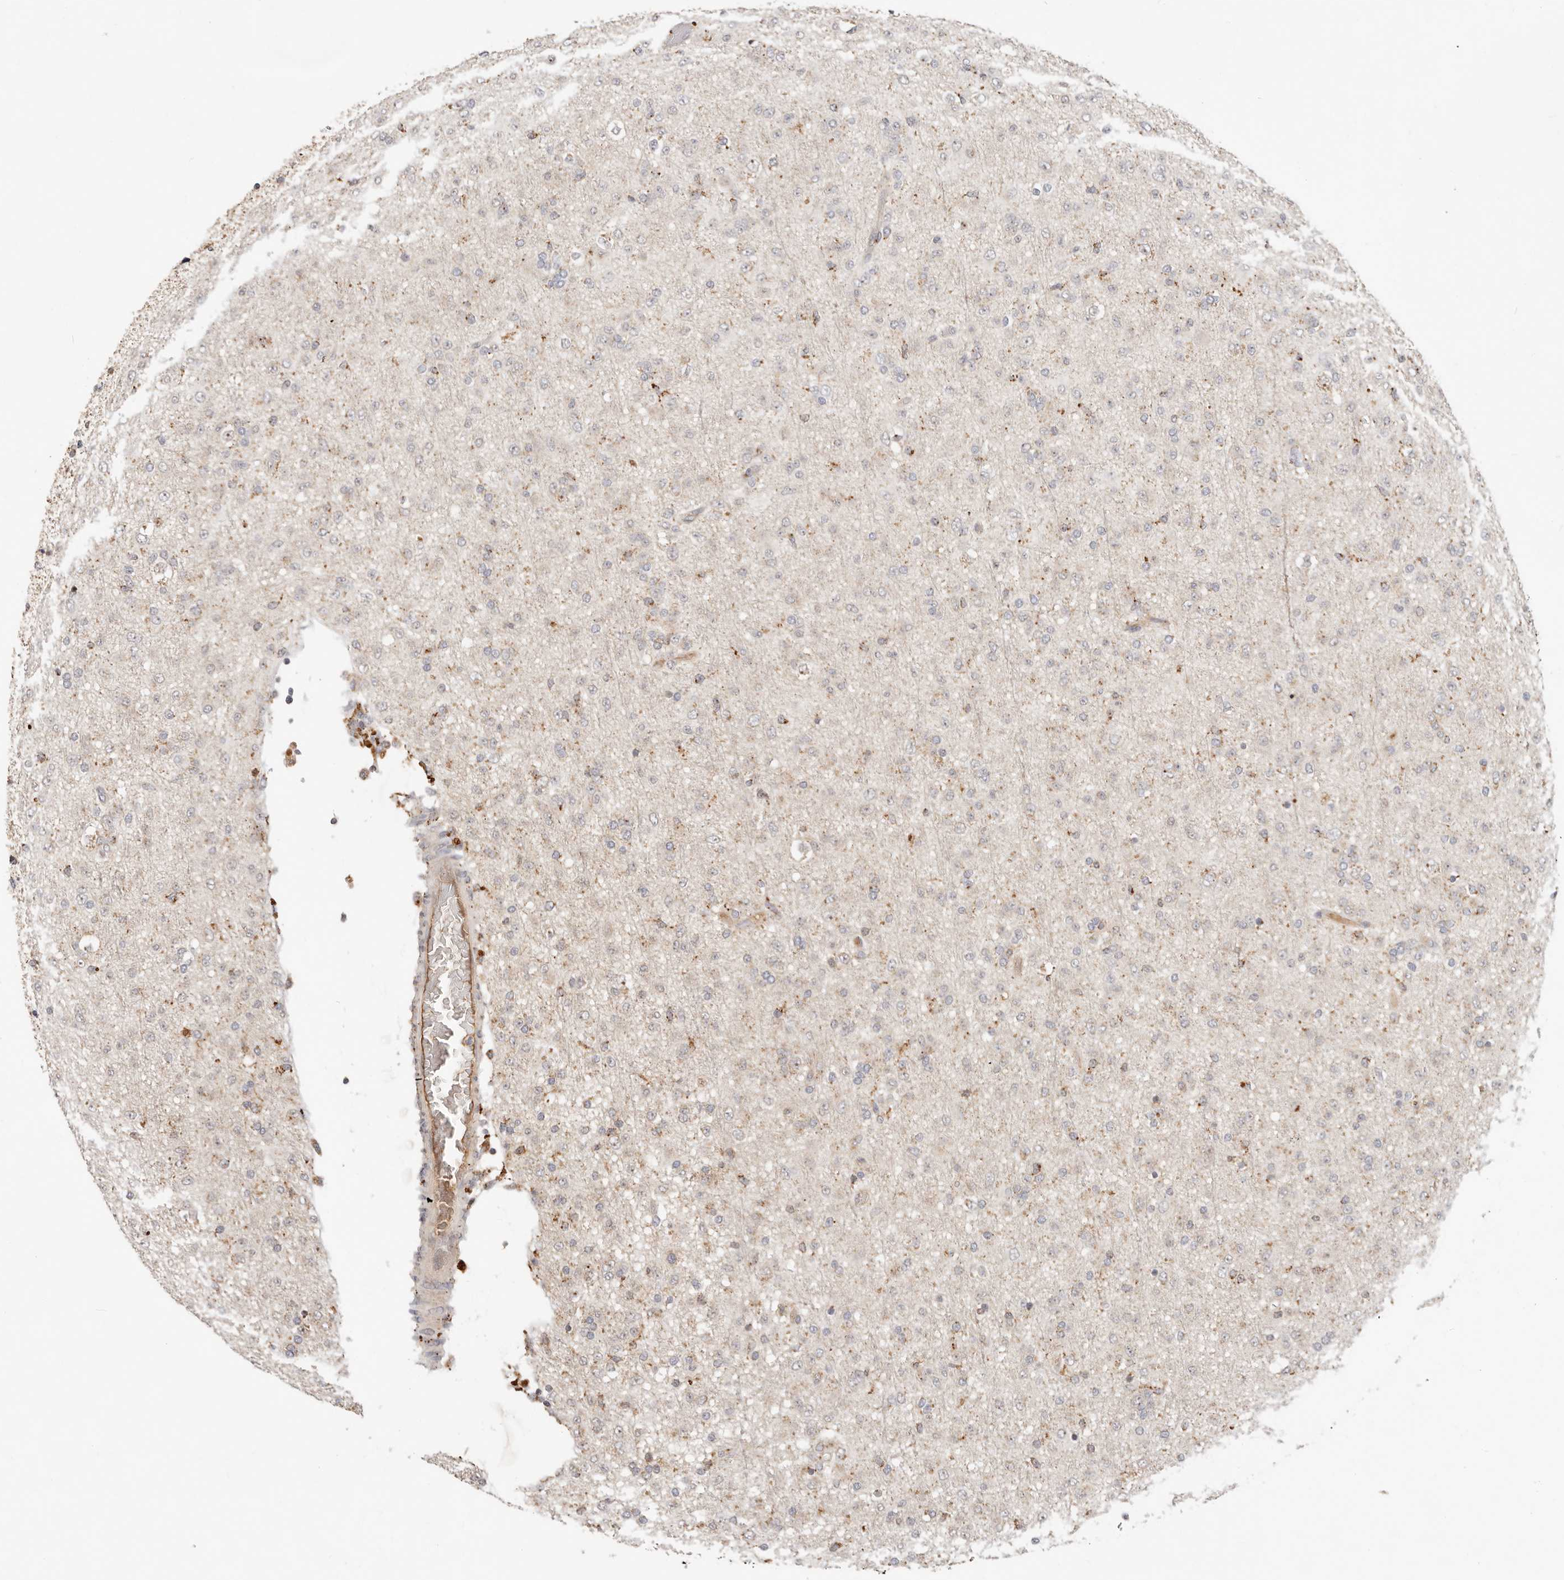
{"staining": {"intensity": "weak", "quantity": "<25%", "location": "cytoplasmic/membranous"}, "tissue": "glioma", "cell_type": "Tumor cells", "image_type": "cancer", "snomed": [{"axis": "morphology", "description": "Glioma, malignant, Low grade"}, {"axis": "topography", "description": "Brain"}], "caption": "Immunohistochemistry (IHC) of human glioma demonstrates no staining in tumor cells.", "gene": "ZRANB1", "patient": {"sex": "male", "age": 65}}